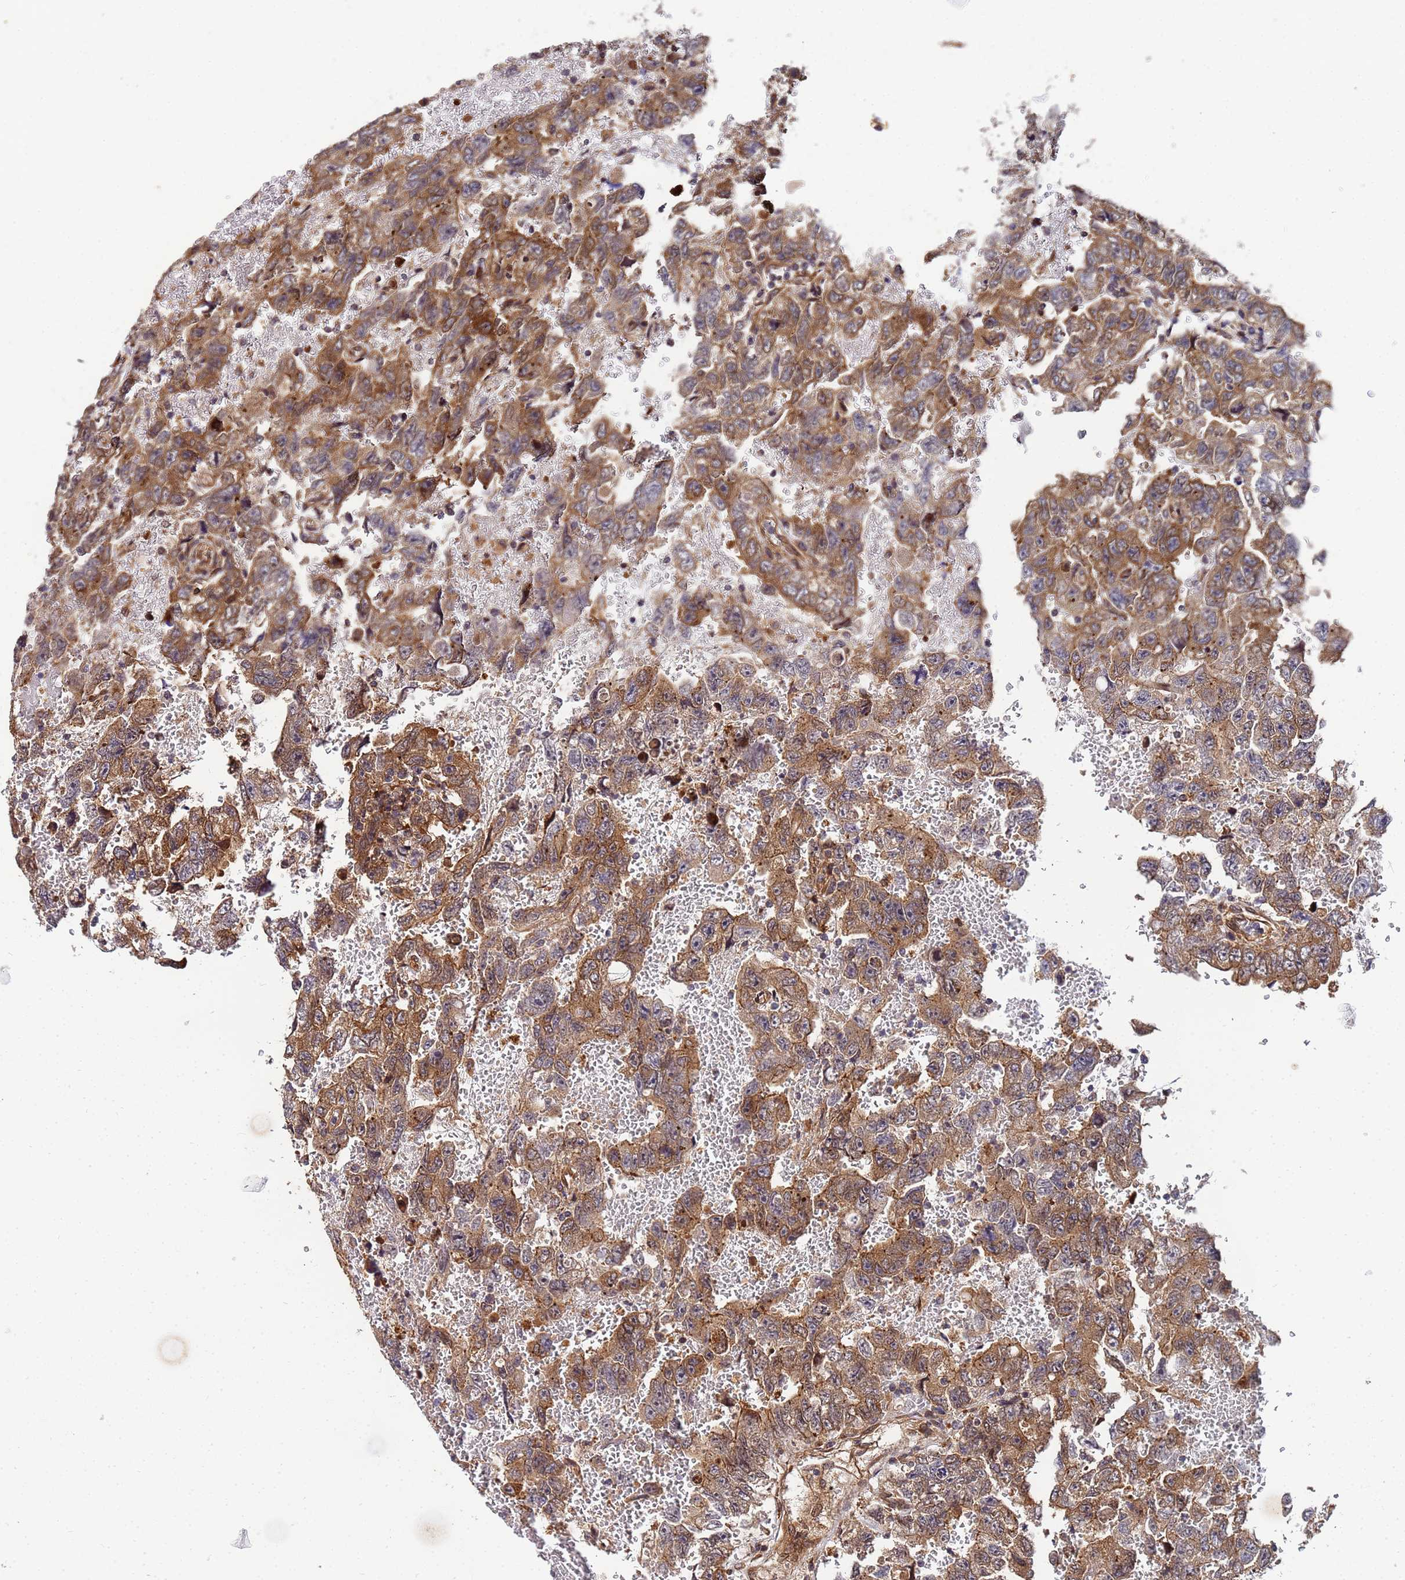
{"staining": {"intensity": "moderate", "quantity": ">75%", "location": "cytoplasmic/membranous"}, "tissue": "testis cancer", "cell_type": "Tumor cells", "image_type": "cancer", "snomed": [{"axis": "morphology", "description": "Carcinoma, Embryonal, NOS"}, {"axis": "topography", "description": "Testis"}], "caption": "Brown immunohistochemical staining in testis cancer (embryonal carcinoma) exhibits moderate cytoplasmic/membranous staining in approximately >75% of tumor cells.", "gene": "UNC93B1", "patient": {"sex": "male", "age": 45}}